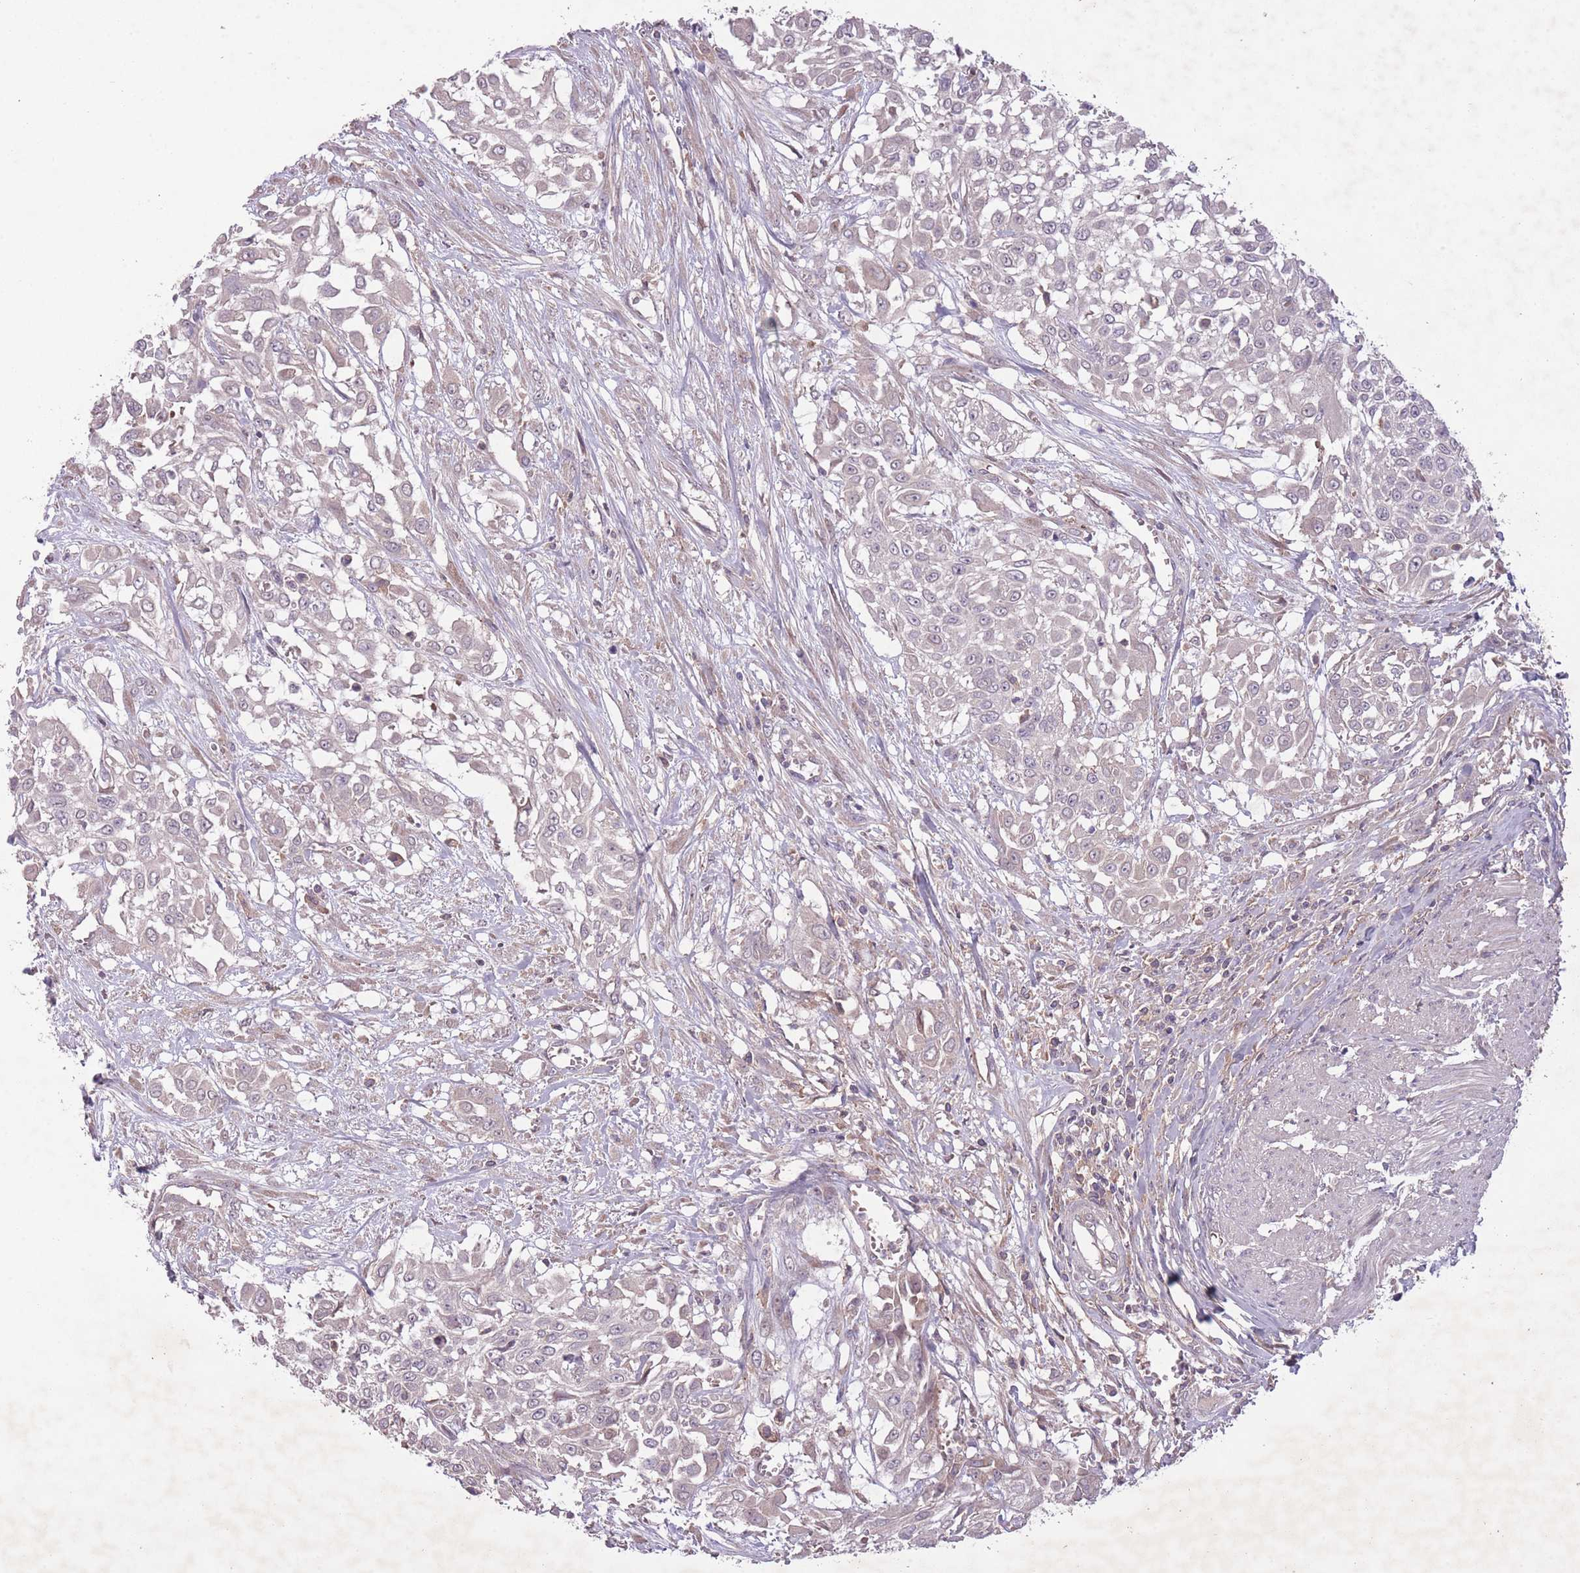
{"staining": {"intensity": "negative", "quantity": "none", "location": "none"}, "tissue": "urothelial cancer", "cell_type": "Tumor cells", "image_type": "cancer", "snomed": [{"axis": "morphology", "description": "Urothelial carcinoma, High grade"}, {"axis": "topography", "description": "Urinary bladder"}], "caption": "This is an IHC micrograph of urothelial cancer. There is no staining in tumor cells.", "gene": "OR2V2", "patient": {"sex": "male", "age": 57}}